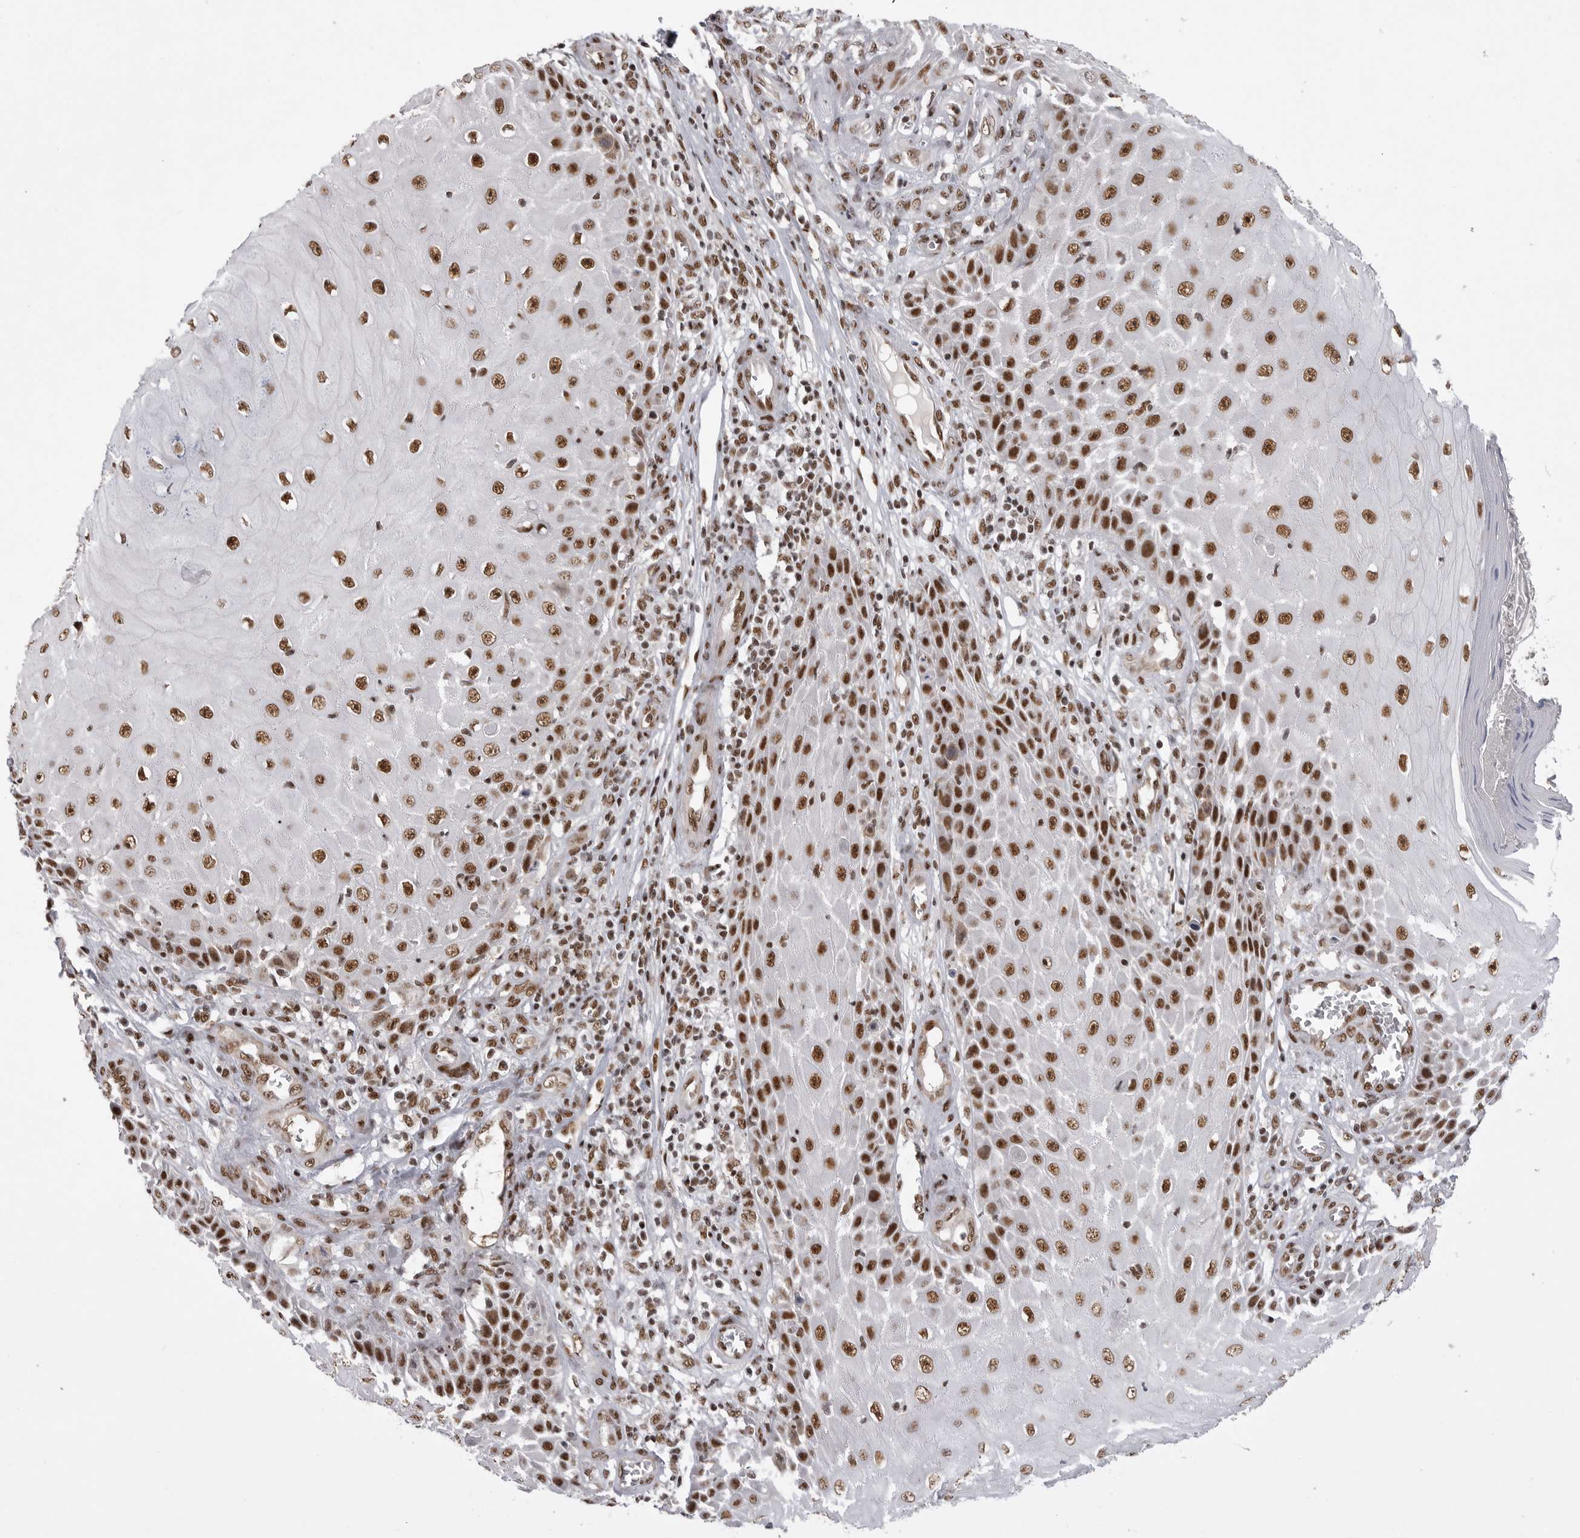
{"staining": {"intensity": "strong", "quantity": ">75%", "location": "nuclear"}, "tissue": "skin cancer", "cell_type": "Tumor cells", "image_type": "cancer", "snomed": [{"axis": "morphology", "description": "Squamous cell carcinoma, NOS"}, {"axis": "topography", "description": "Skin"}], "caption": "Tumor cells show strong nuclear expression in about >75% of cells in squamous cell carcinoma (skin). (DAB (3,3'-diaminobenzidine) = brown stain, brightfield microscopy at high magnification).", "gene": "PPP1R8", "patient": {"sex": "female", "age": 73}}